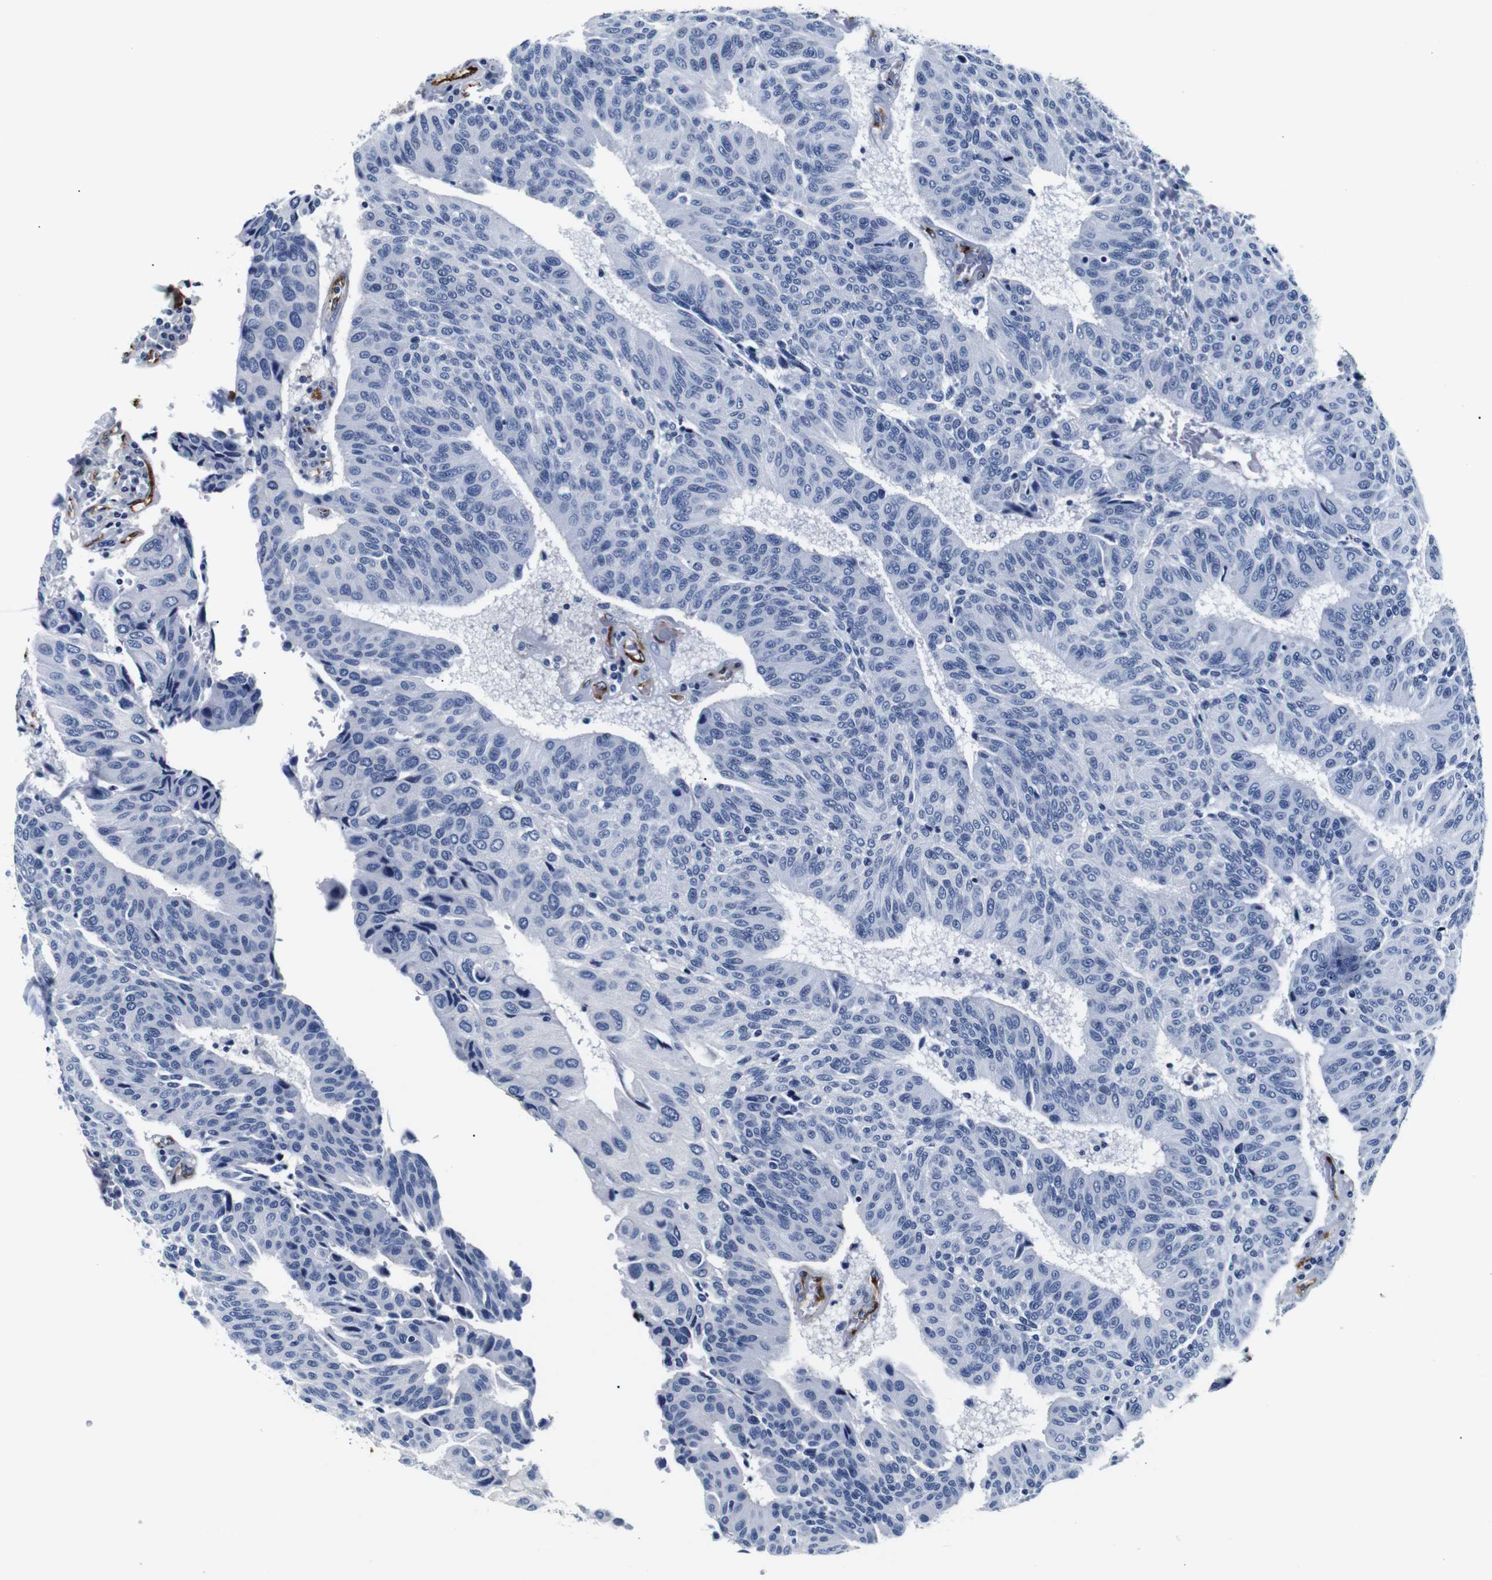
{"staining": {"intensity": "negative", "quantity": "none", "location": "none"}, "tissue": "urothelial cancer", "cell_type": "Tumor cells", "image_type": "cancer", "snomed": [{"axis": "morphology", "description": "Urothelial carcinoma, High grade"}, {"axis": "topography", "description": "Urinary bladder"}], "caption": "Urothelial carcinoma (high-grade) stained for a protein using immunohistochemistry exhibits no expression tumor cells.", "gene": "MUC4", "patient": {"sex": "male", "age": 66}}